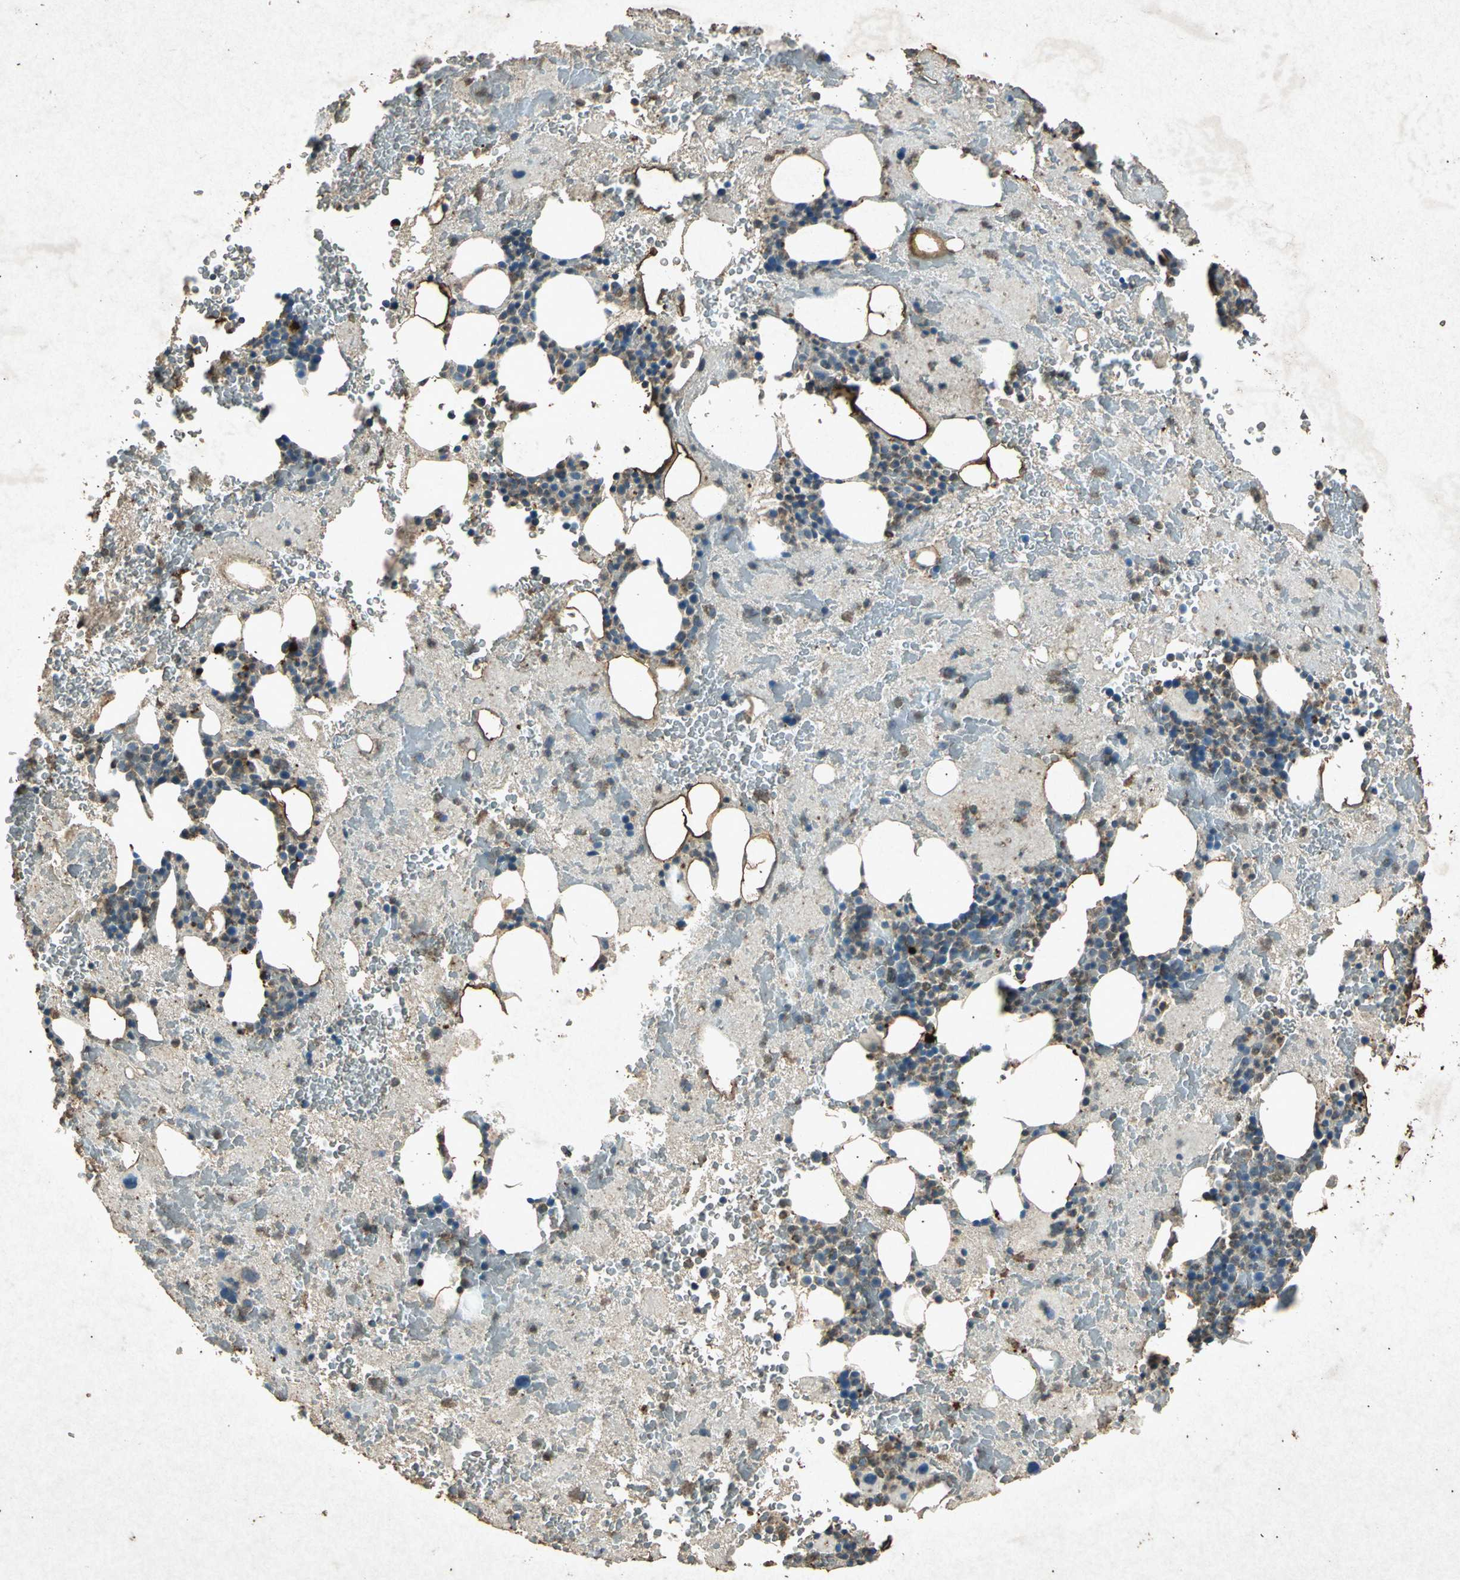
{"staining": {"intensity": "moderate", "quantity": "25%-75%", "location": "cytoplasmic/membranous"}, "tissue": "bone marrow", "cell_type": "Hematopoietic cells", "image_type": "normal", "snomed": [{"axis": "morphology", "description": "Normal tissue, NOS"}, {"axis": "topography", "description": "Bone marrow"}], "caption": "Human bone marrow stained with a brown dye reveals moderate cytoplasmic/membranous positive positivity in approximately 25%-75% of hematopoietic cells.", "gene": "PSEN1", "patient": {"sex": "male", "age": 76}}